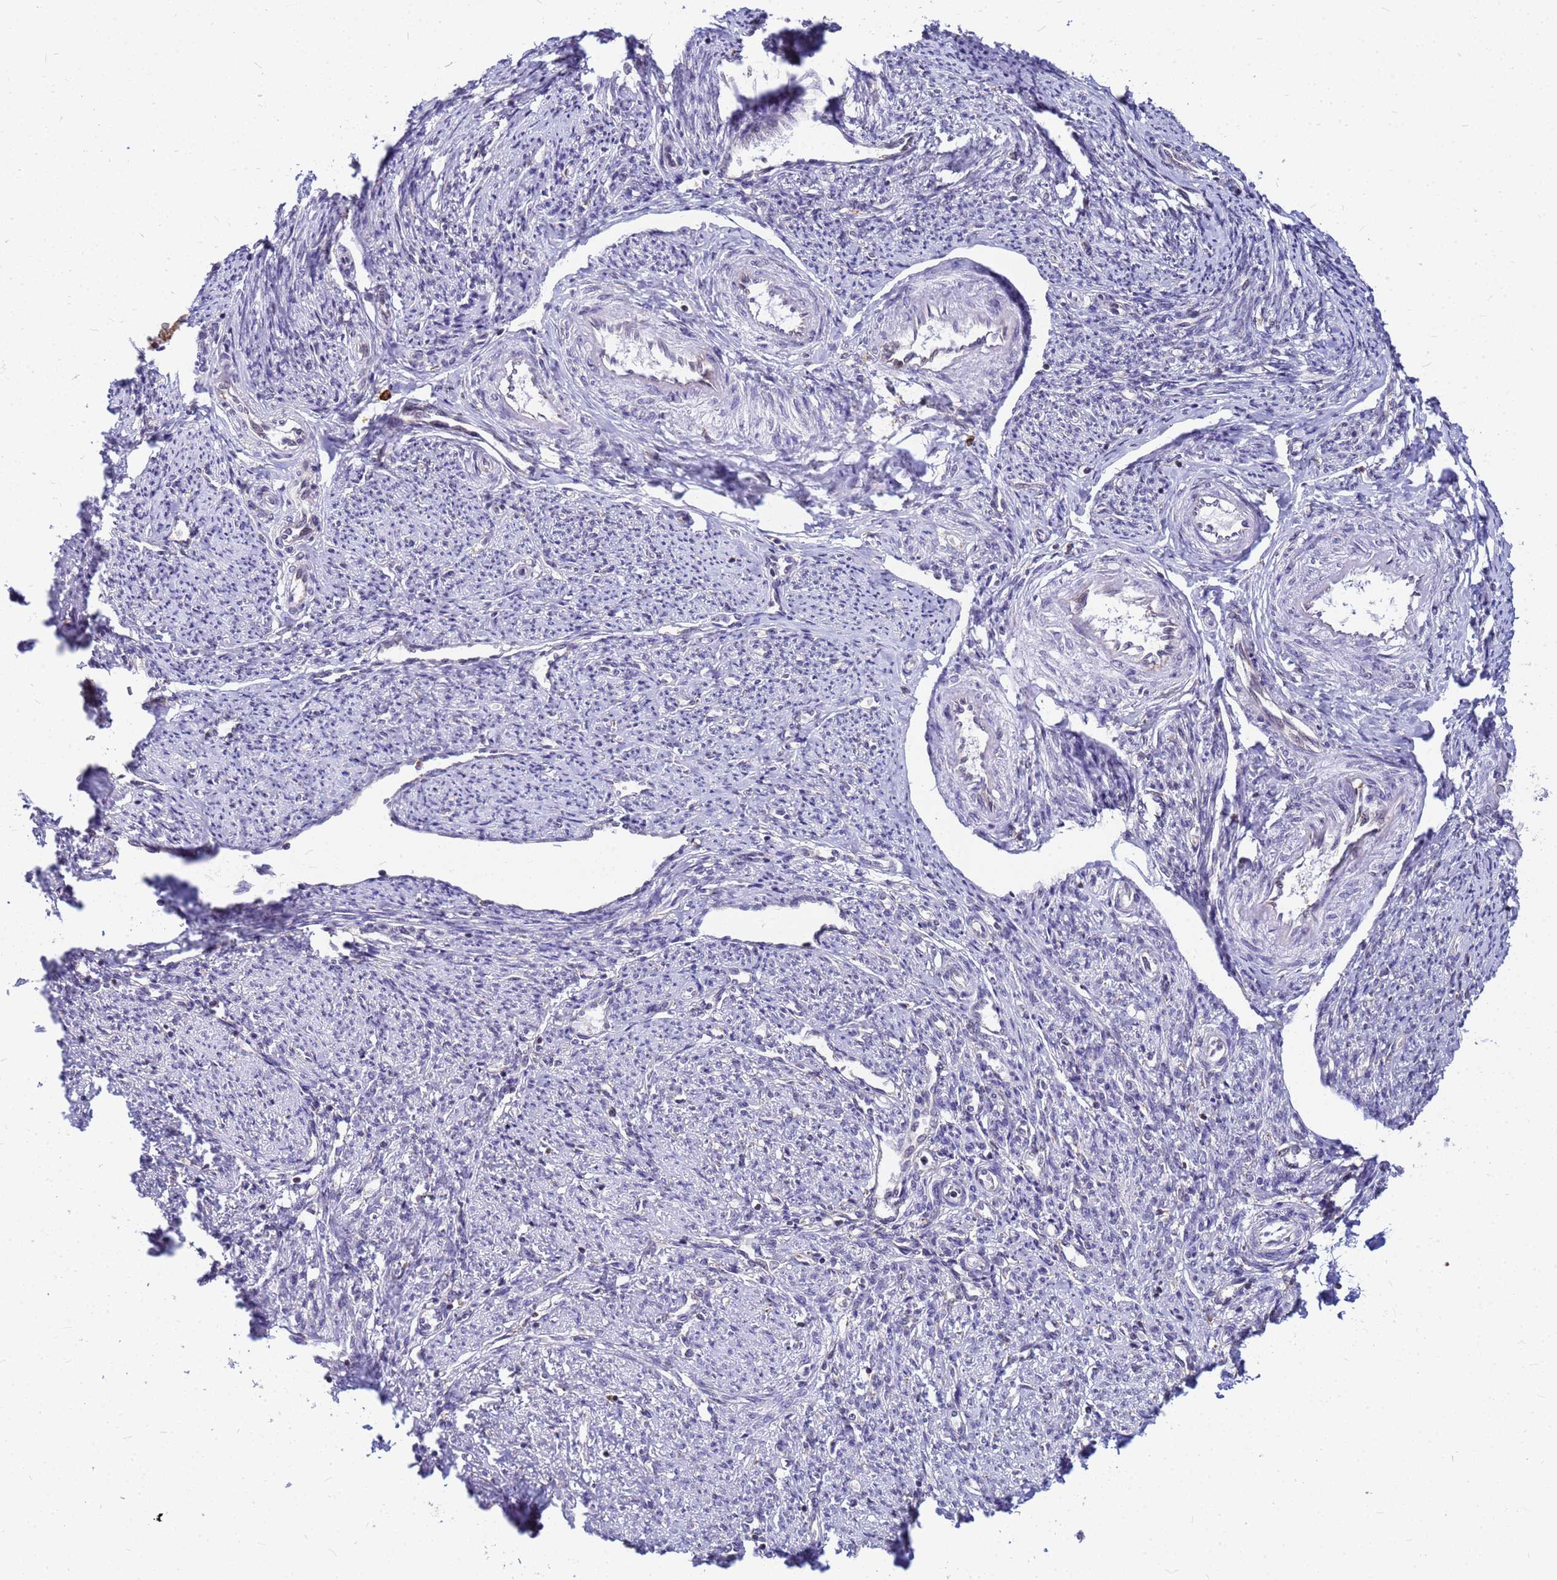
{"staining": {"intensity": "negative", "quantity": "none", "location": "none"}, "tissue": "smooth muscle", "cell_type": "Smooth muscle cells", "image_type": "normal", "snomed": [{"axis": "morphology", "description": "Normal tissue, NOS"}, {"axis": "topography", "description": "Smooth muscle"}, {"axis": "topography", "description": "Uterus"}], "caption": "The micrograph displays no significant staining in smooth muscle cells of smooth muscle. The staining was performed using DAB to visualize the protein expression in brown, while the nuclei were stained in blue with hematoxylin (Magnification: 20x).", "gene": "SSR4", "patient": {"sex": "female", "age": 59}}